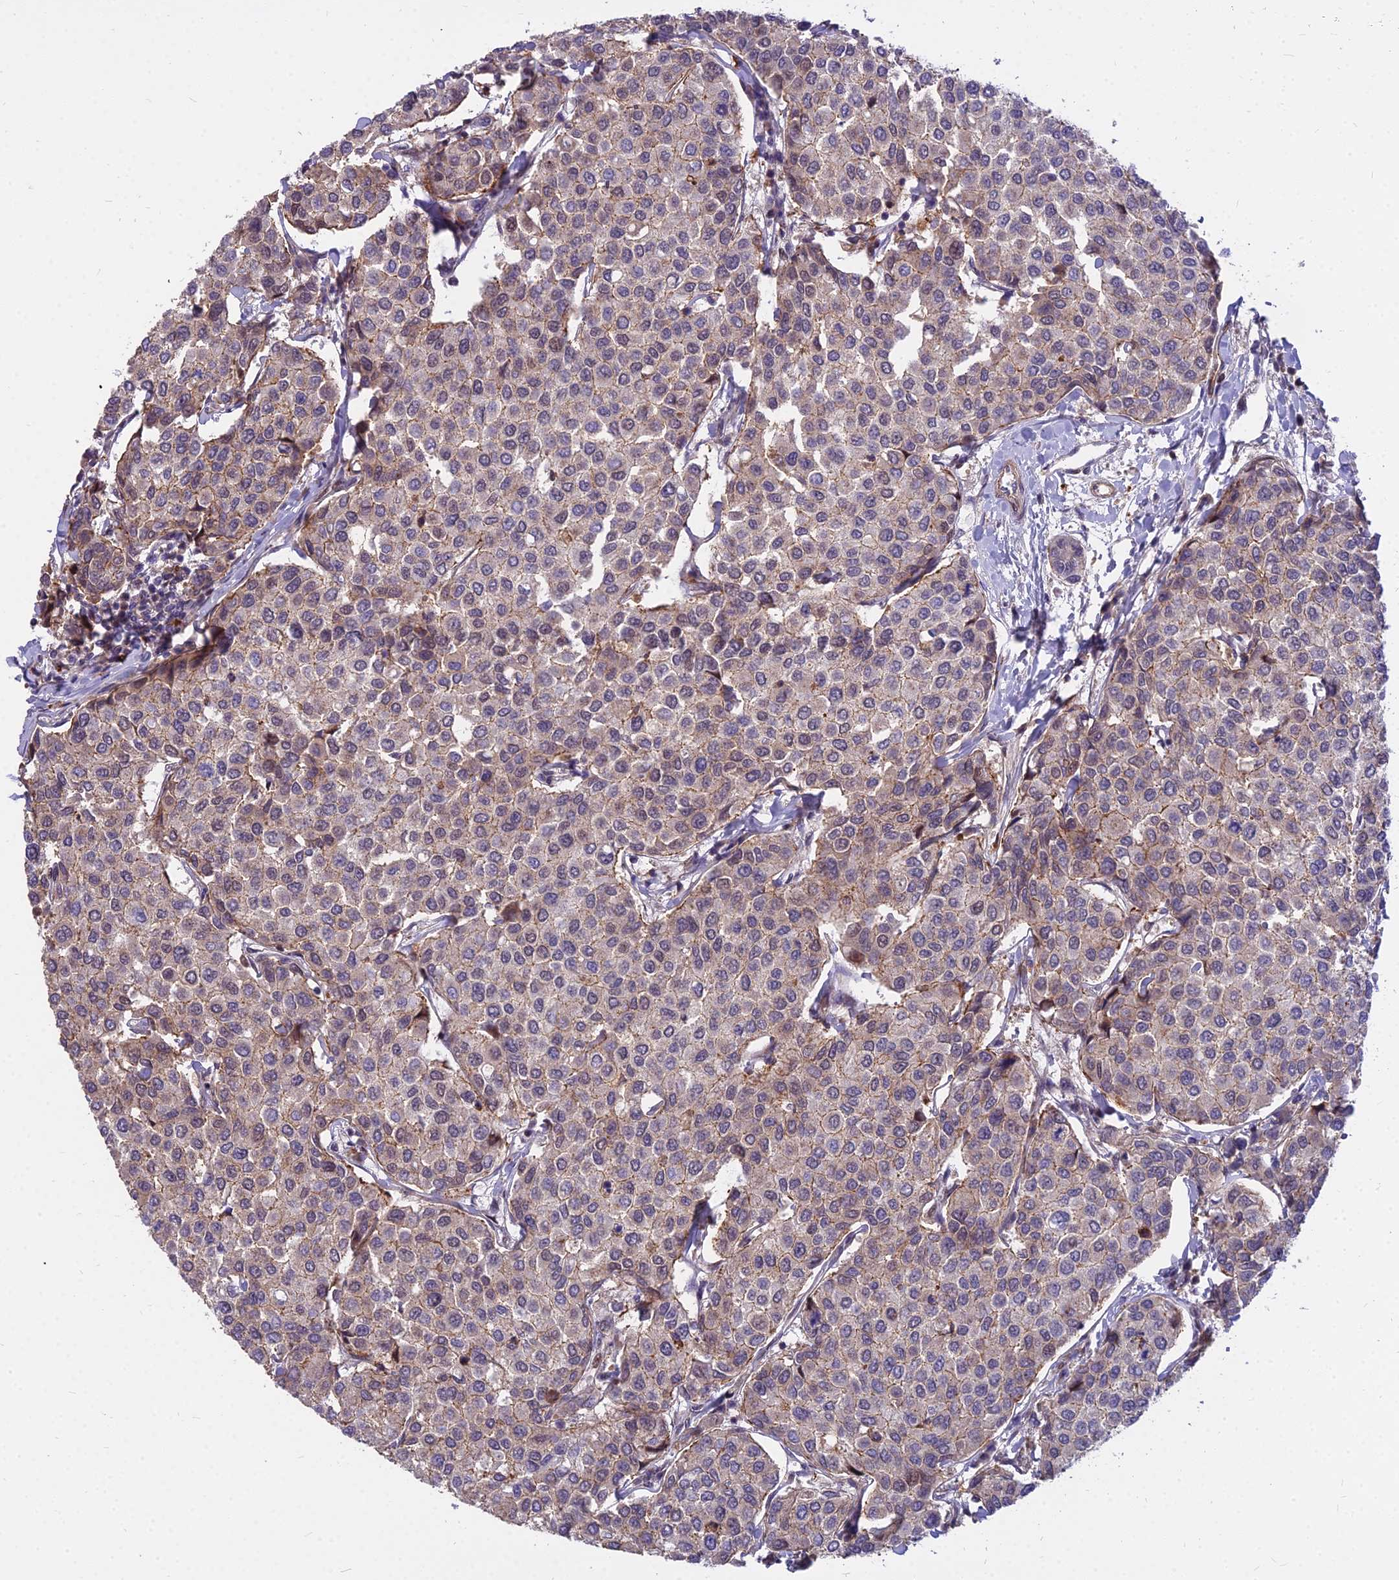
{"staining": {"intensity": "moderate", "quantity": "<25%", "location": "cytoplasmic/membranous"}, "tissue": "breast cancer", "cell_type": "Tumor cells", "image_type": "cancer", "snomed": [{"axis": "morphology", "description": "Duct carcinoma"}, {"axis": "topography", "description": "Breast"}], "caption": "Immunohistochemical staining of breast cancer (infiltrating ductal carcinoma) demonstrates moderate cytoplasmic/membranous protein staining in about <25% of tumor cells.", "gene": "GLYATL3", "patient": {"sex": "female", "age": 55}}